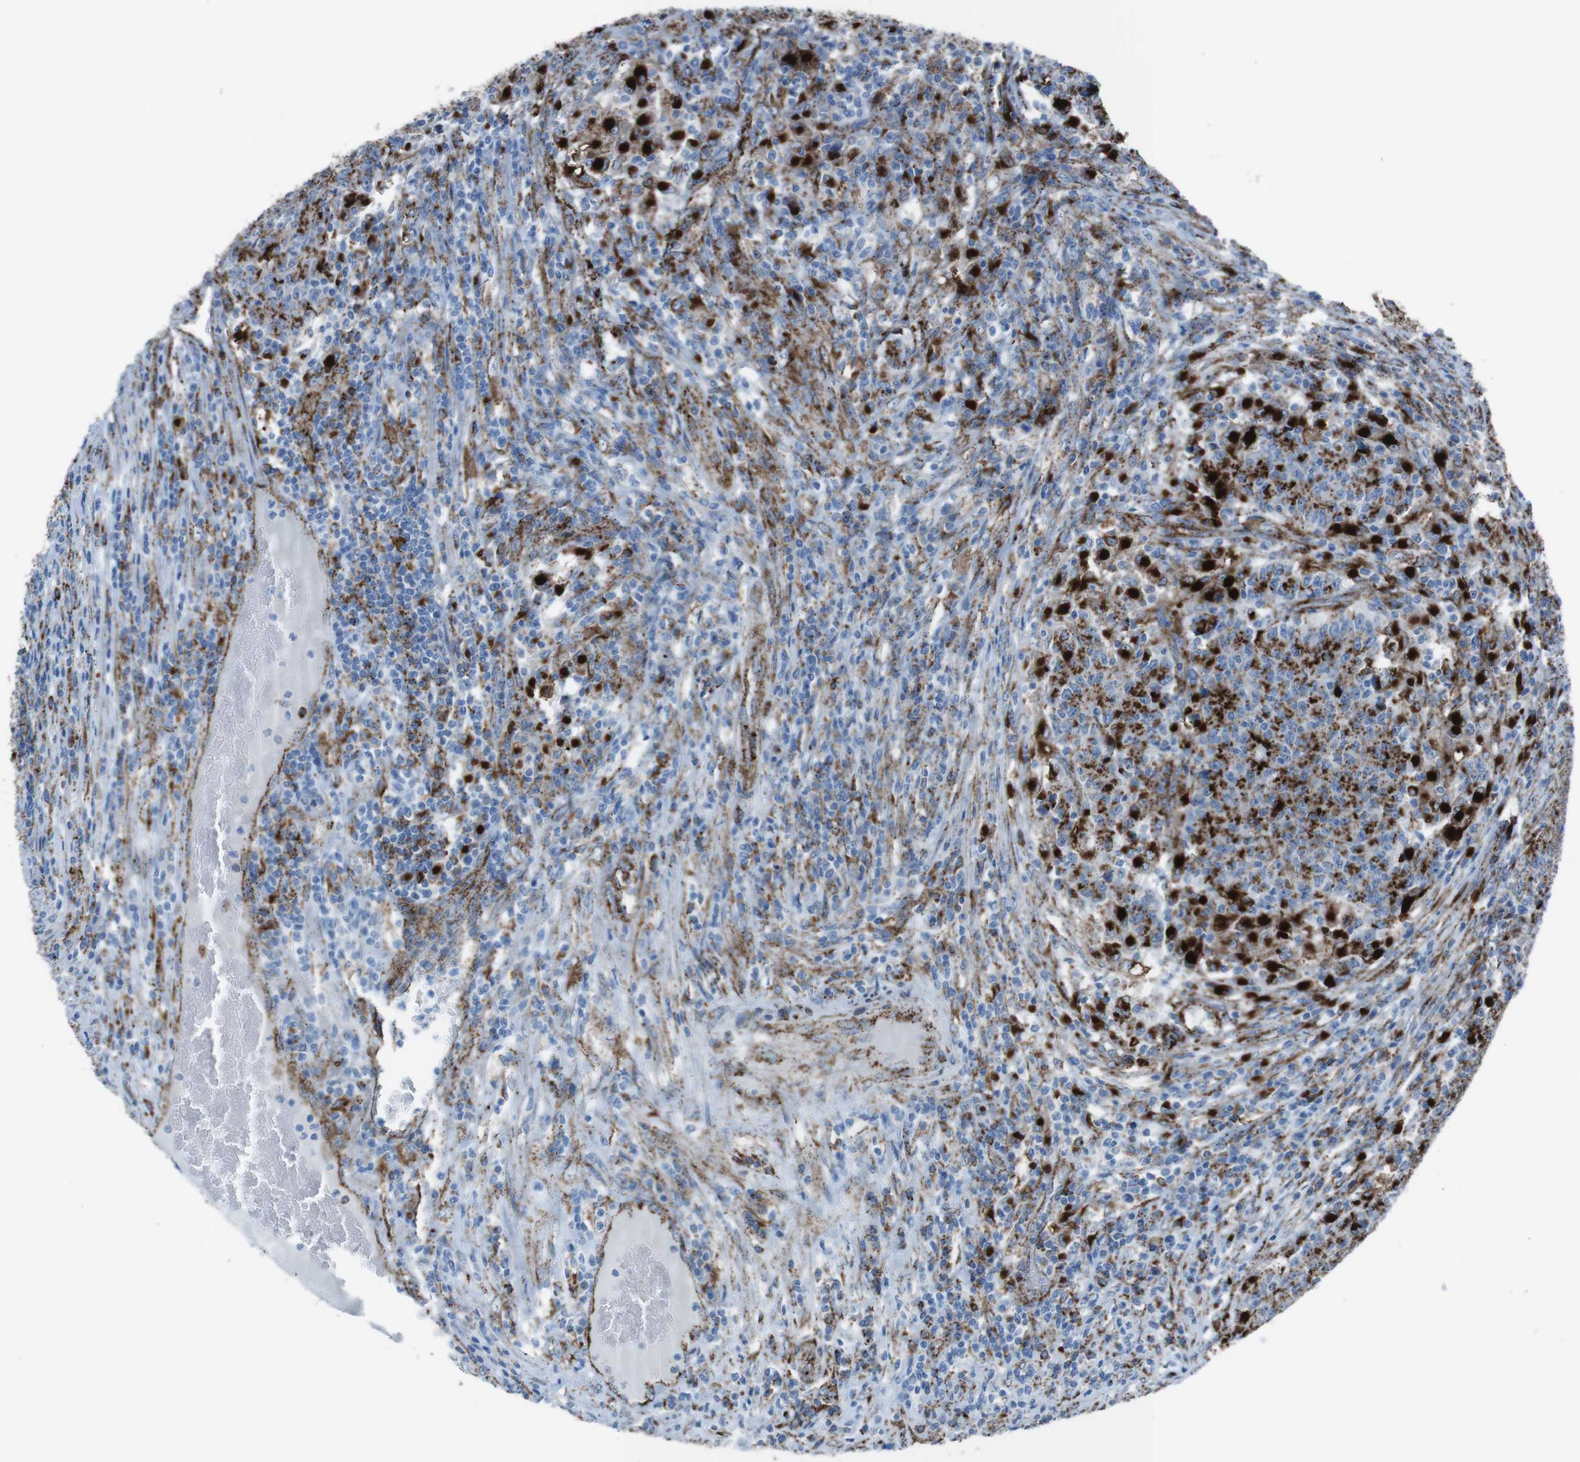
{"staining": {"intensity": "strong", "quantity": ">75%", "location": "cytoplasmic/membranous"}, "tissue": "colorectal cancer", "cell_type": "Tumor cells", "image_type": "cancer", "snomed": [{"axis": "morphology", "description": "Normal tissue, NOS"}, {"axis": "morphology", "description": "Adenocarcinoma, NOS"}, {"axis": "topography", "description": "Colon"}], "caption": "High-power microscopy captured an immunohistochemistry micrograph of colorectal adenocarcinoma, revealing strong cytoplasmic/membranous expression in about >75% of tumor cells. The staining is performed using DAB (3,3'-diaminobenzidine) brown chromogen to label protein expression. The nuclei are counter-stained blue using hematoxylin.", "gene": "SCARB2", "patient": {"sex": "female", "age": 75}}